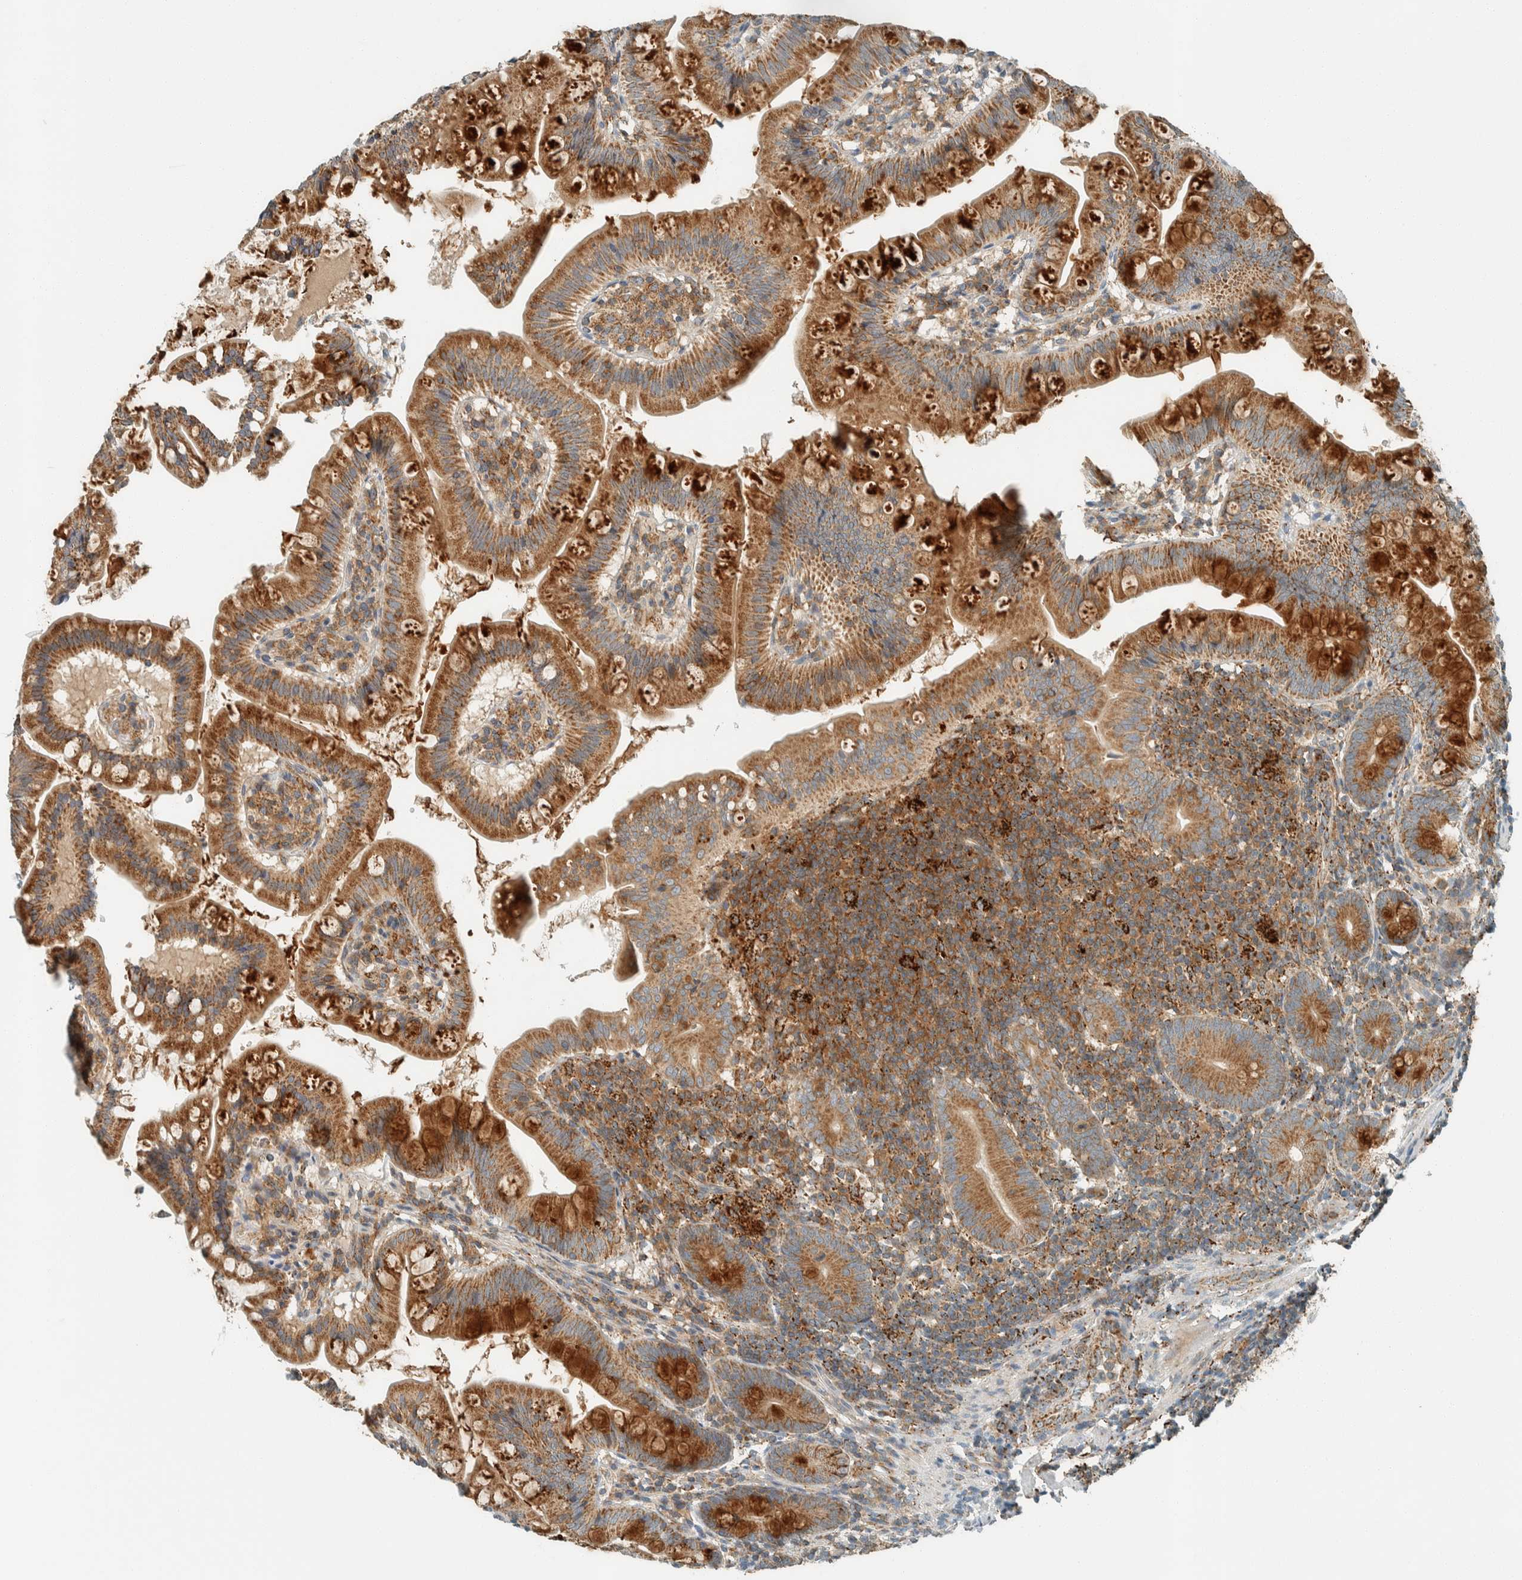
{"staining": {"intensity": "strong", "quantity": ">75%", "location": "cytoplasmic/membranous"}, "tissue": "small intestine", "cell_type": "Glandular cells", "image_type": "normal", "snomed": [{"axis": "morphology", "description": "Normal tissue, NOS"}, {"axis": "topography", "description": "Small intestine"}], "caption": "The histopathology image demonstrates immunohistochemical staining of normal small intestine. There is strong cytoplasmic/membranous positivity is appreciated in approximately >75% of glandular cells.", "gene": "SPAG5", "patient": {"sex": "male", "age": 7}}